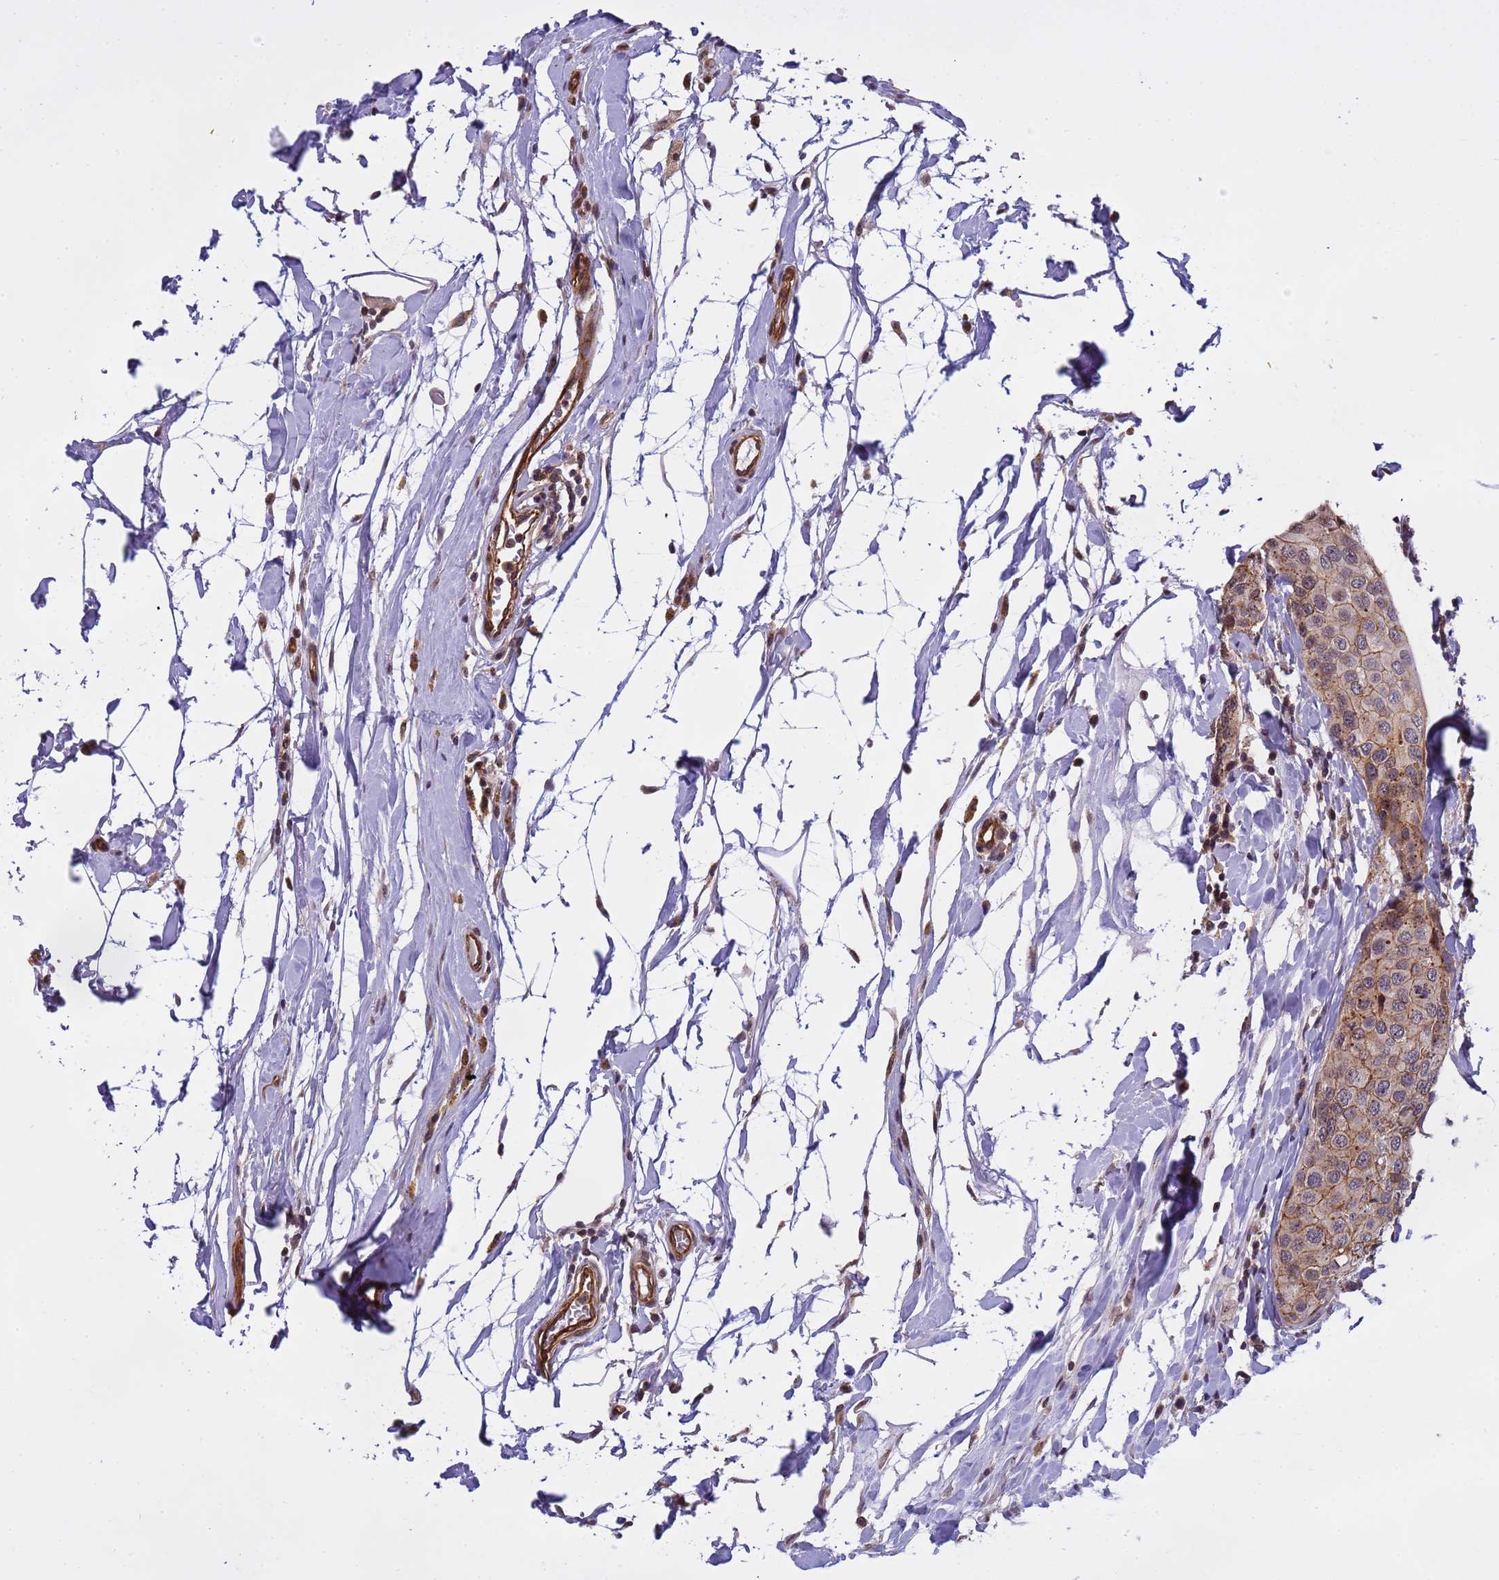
{"staining": {"intensity": "moderate", "quantity": "25%-75%", "location": "cytoplasmic/membranous,nuclear"}, "tissue": "breast cancer", "cell_type": "Tumor cells", "image_type": "cancer", "snomed": [{"axis": "morphology", "description": "Duct carcinoma"}, {"axis": "topography", "description": "Breast"}], "caption": "This is an image of immunohistochemistry (IHC) staining of breast cancer (invasive ductal carcinoma), which shows moderate expression in the cytoplasmic/membranous and nuclear of tumor cells.", "gene": "EMC2", "patient": {"sex": "female", "age": 55}}